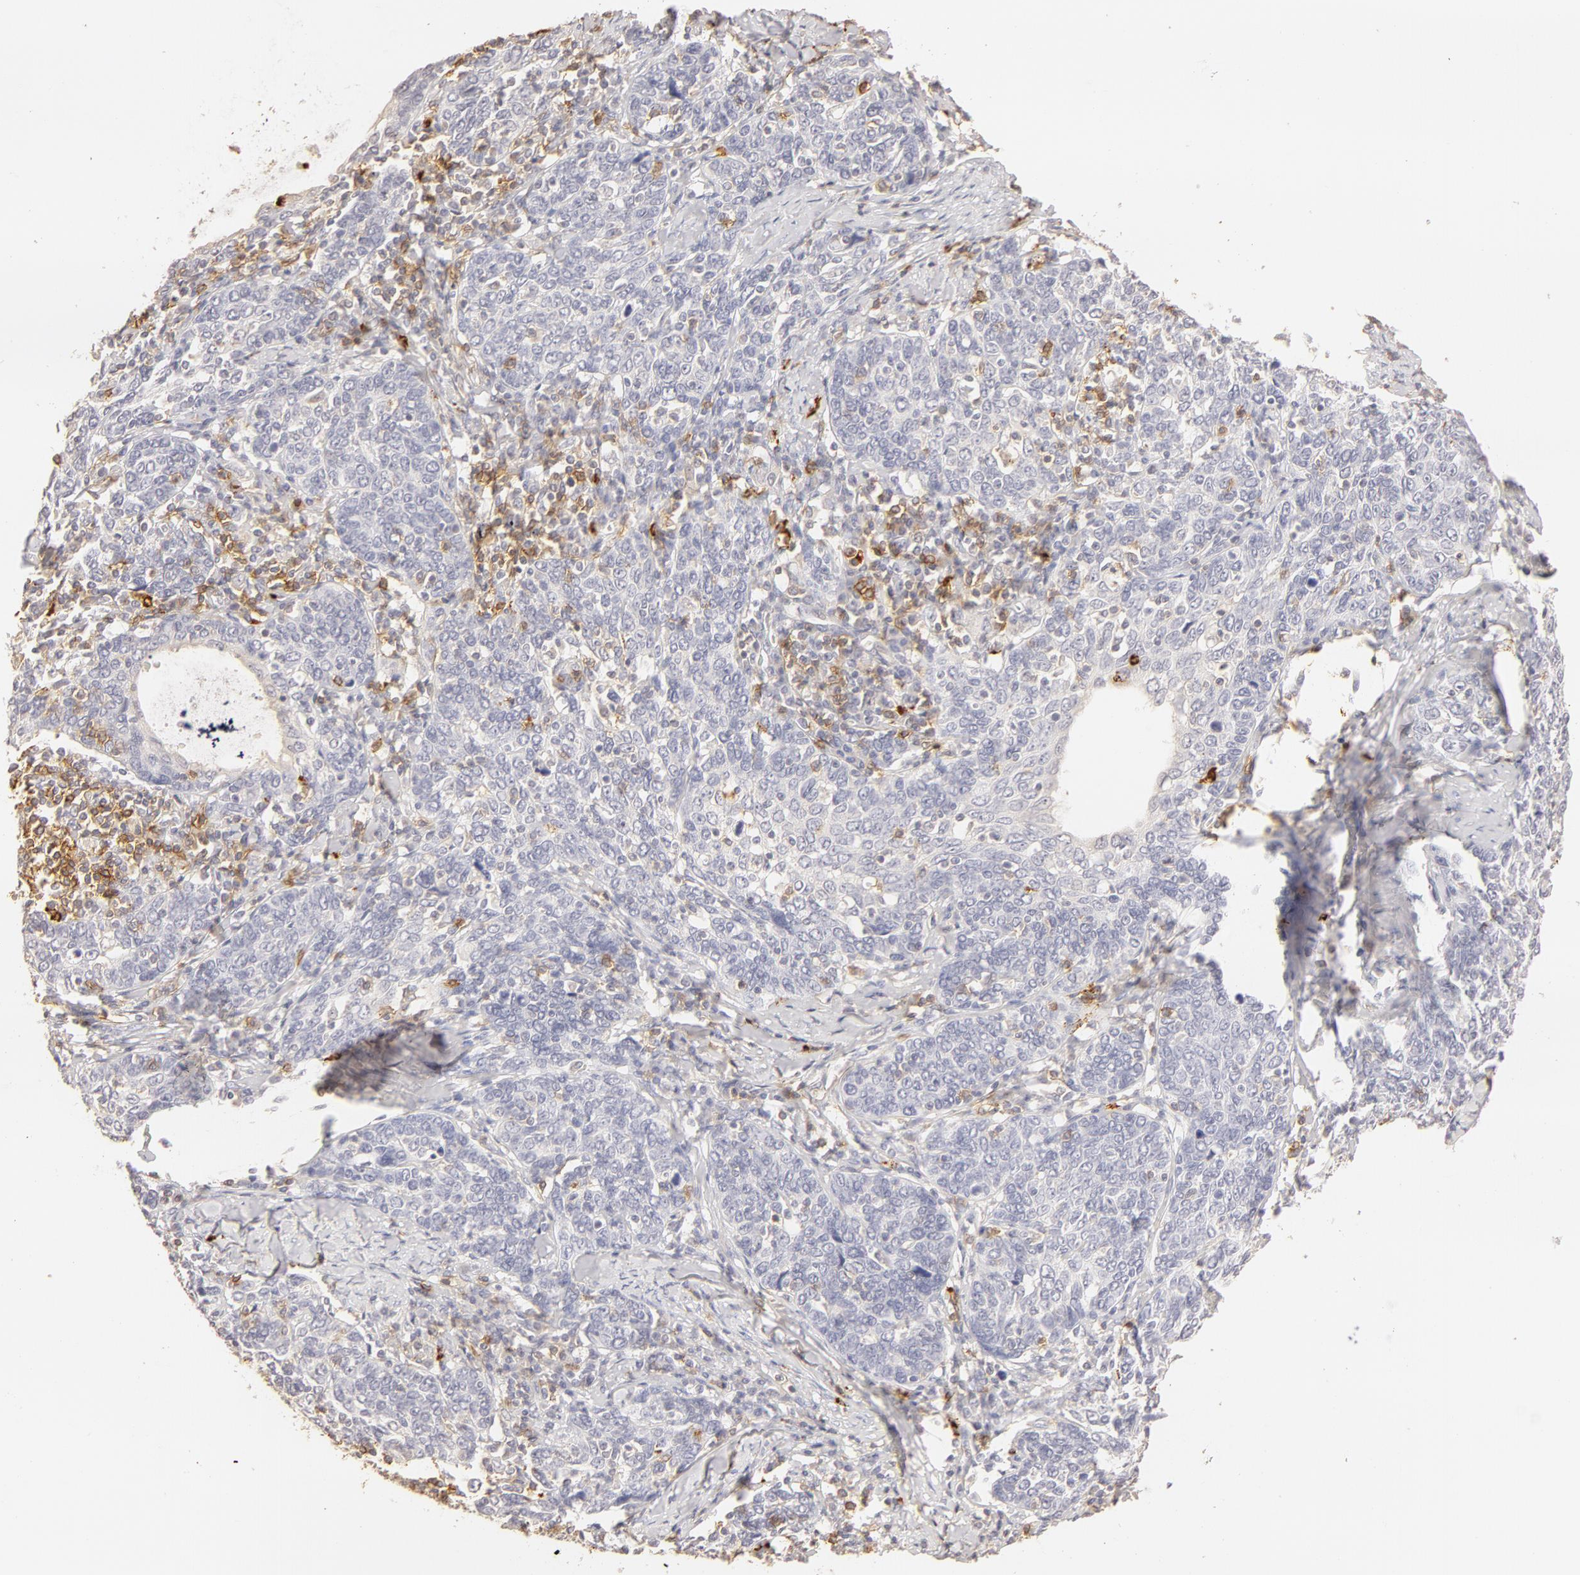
{"staining": {"intensity": "negative", "quantity": "none", "location": "none"}, "tissue": "cervical cancer", "cell_type": "Tumor cells", "image_type": "cancer", "snomed": [{"axis": "morphology", "description": "Squamous cell carcinoma, NOS"}, {"axis": "topography", "description": "Cervix"}], "caption": "Micrograph shows no protein staining in tumor cells of squamous cell carcinoma (cervical) tissue. (IHC, brightfield microscopy, high magnification).", "gene": "C1R", "patient": {"sex": "female", "age": 41}}